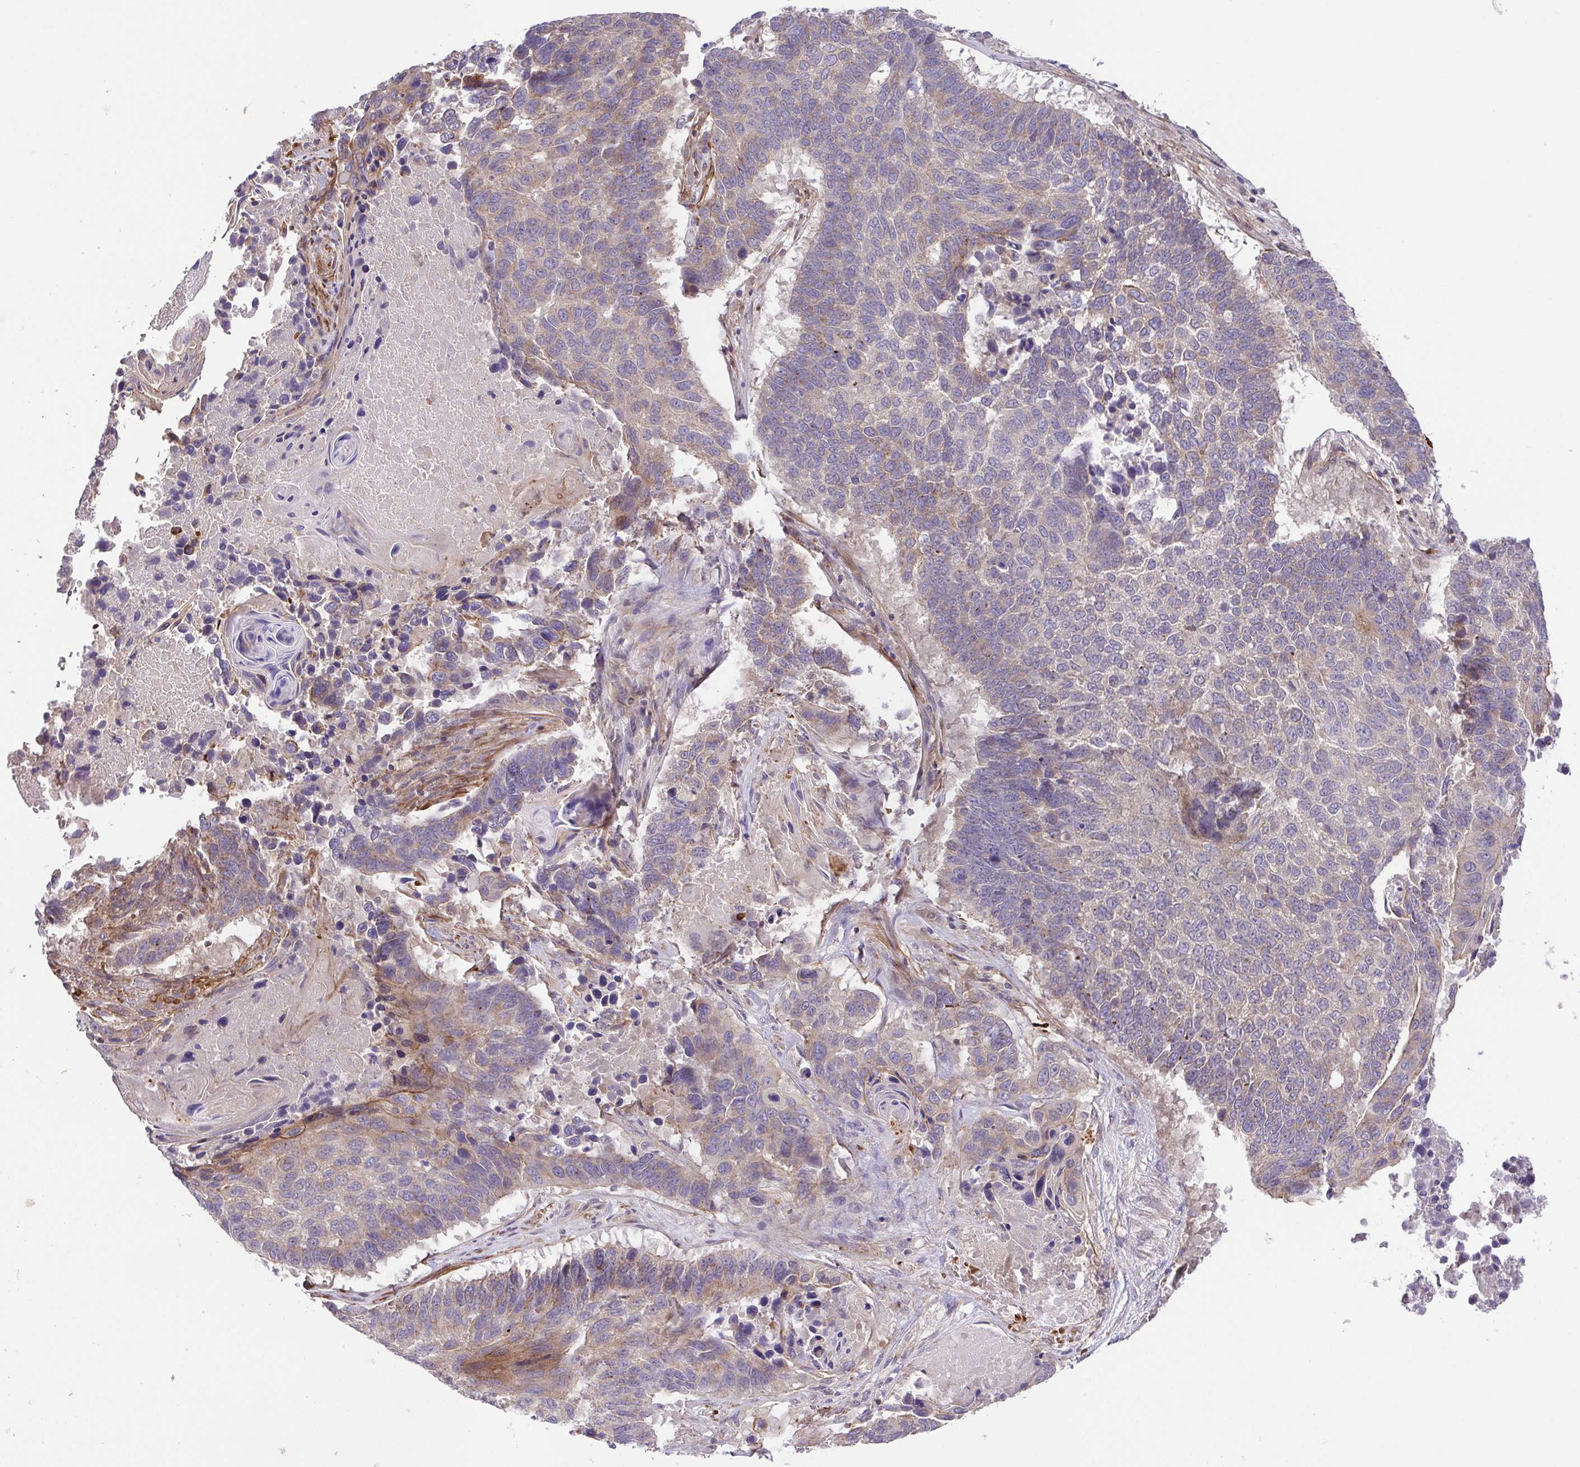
{"staining": {"intensity": "weak", "quantity": "<25%", "location": "cytoplasmic/membranous"}, "tissue": "lung cancer", "cell_type": "Tumor cells", "image_type": "cancer", "snomed": [{"axis": "morphology", "description": "Squamous cell carcinoma, NOS"}, {"axis": "topography", "description": "Lung"}], "caption": "This micrograph is of lung cancer stained with immunohistochemistry to label a protein in brown with the nuclei are counter-stained blue. There is no positivity in tumor cells. Brightfield microscopy of immunohistochemistry (IHC) stained with DAB (3,3'-diaminobenzidine) (brown) and hematoxylin (blue), captured at high magnification.", "gene": "IDE", "patient": {"sex": "male", "age": 73}}